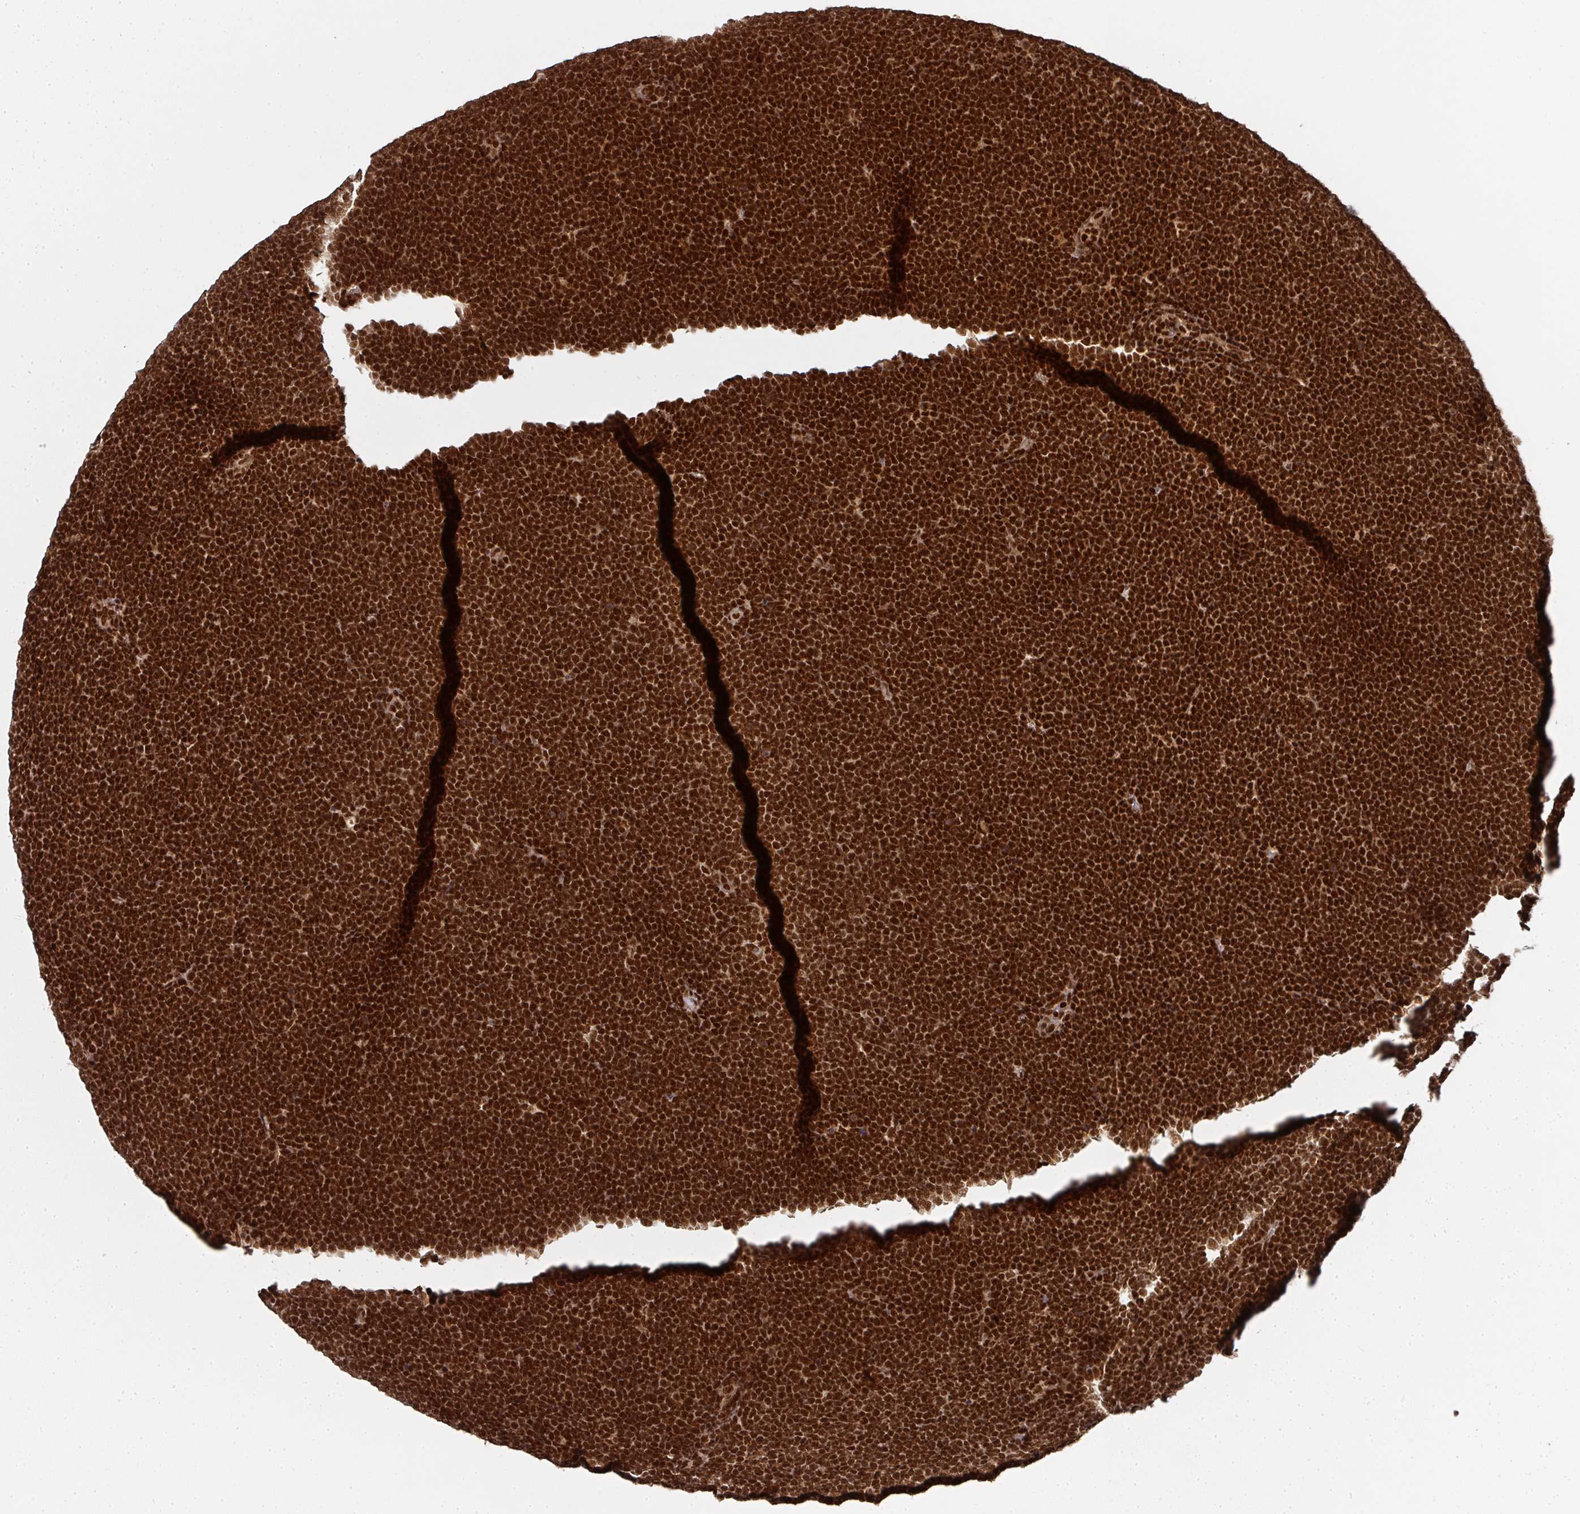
{"staining": {"intensity": "strong", "quantity": ">75%", "location": "nuclear"}, "tissue": "lymphoma", "cell_type": "Tumor cells", "image_type": "cancer", "snomed": [{"axis": "morphology", "description": "Malignant lymphoma, non-Hodgkin's type, High grade"}, {"axis": "topography", "description": "Lymph node"}], "caption": "Immunohistochemical staining of lymphoma reveals high levels of strong nuclear expression in about >75% of tumor cells.", "gene": "DIDO1", "patient": {"sex": "male", "age": 13}}